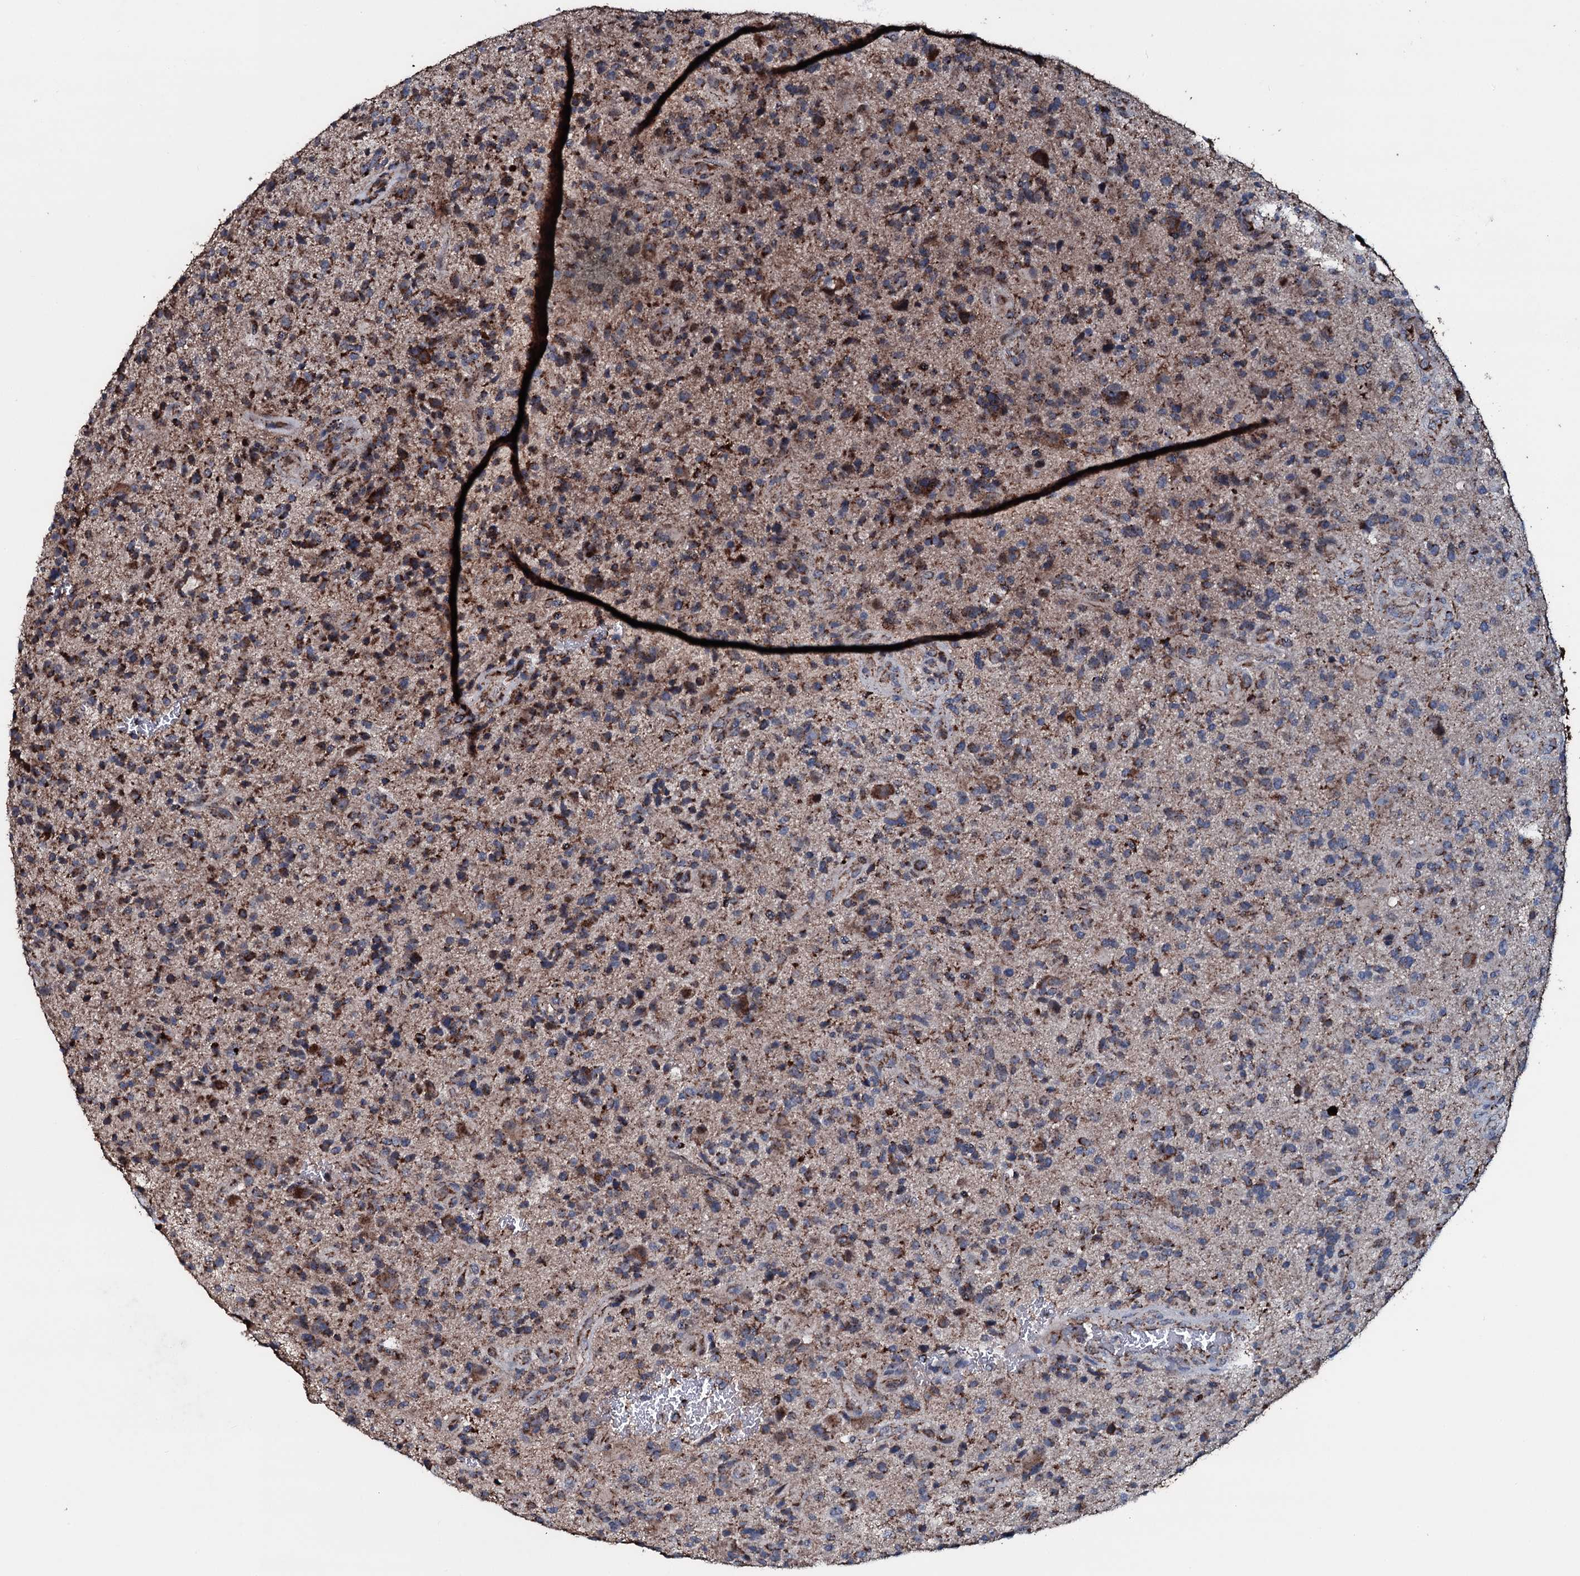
{"staining": {"intensity": "strong", "quantity": "25%-75%", "location": "cytoplasmic/membranous"}, "tissue": "glioma", "cell_type": "Tumor cells", "image_type": "cancer", "snomed": [{"axis": "morphology", "description": "Glioma, malignant, High grade"}, {"axis": "topography", "description": "Brain"}], "caption": "IHC (DAB (3,3'-diaminobenzidine)) staining of glioma shows strong cytoplasmic/membranous protein positivity in about 25%-75% of tumor cells.", "gene": "DYNC2I2", "patient": {"sex": "male", "age": 47}}